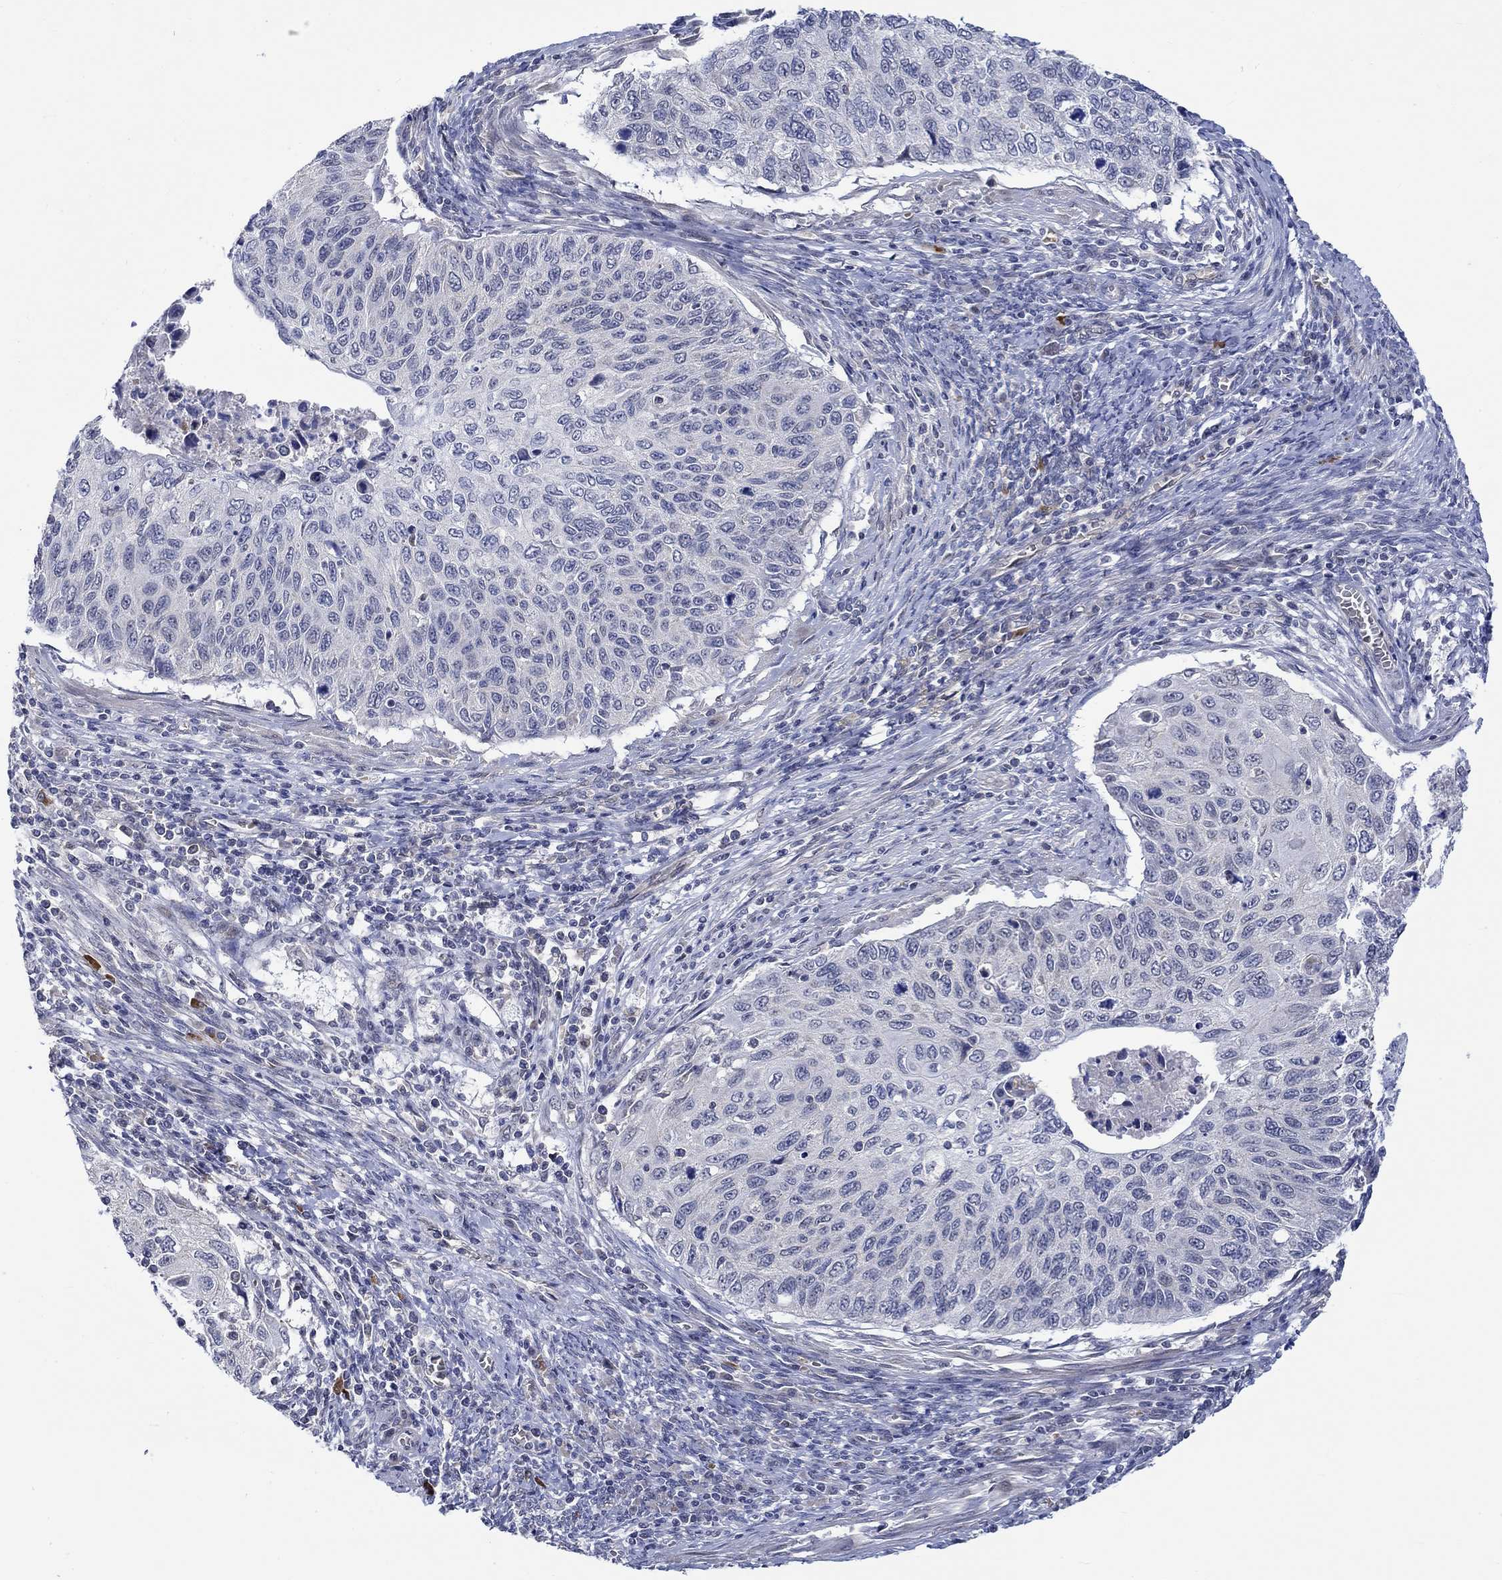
{"staining": {"intensity": "negative", "quantity": "none", "location": "none"}, "tissue": "cervical cancer", "cell_type": "Tumor cells", "image_type": "cancer", "snomed": [{"axis": "morphology", "description": "Squamous cell carcinoma, NOS"}, {"axis": "topography", "description": "Cervix"}], "caption": "Immunohistochemistry (IHC) image of neoplastic tissue: cervical cancer (squamous cell carcinoma) stained with DAB (3,3'-diaminobenzidine) displays no significant protein staining in tumor cells.", "gene": "WASF1", "patient": {"sex": "female", "age": 70}}